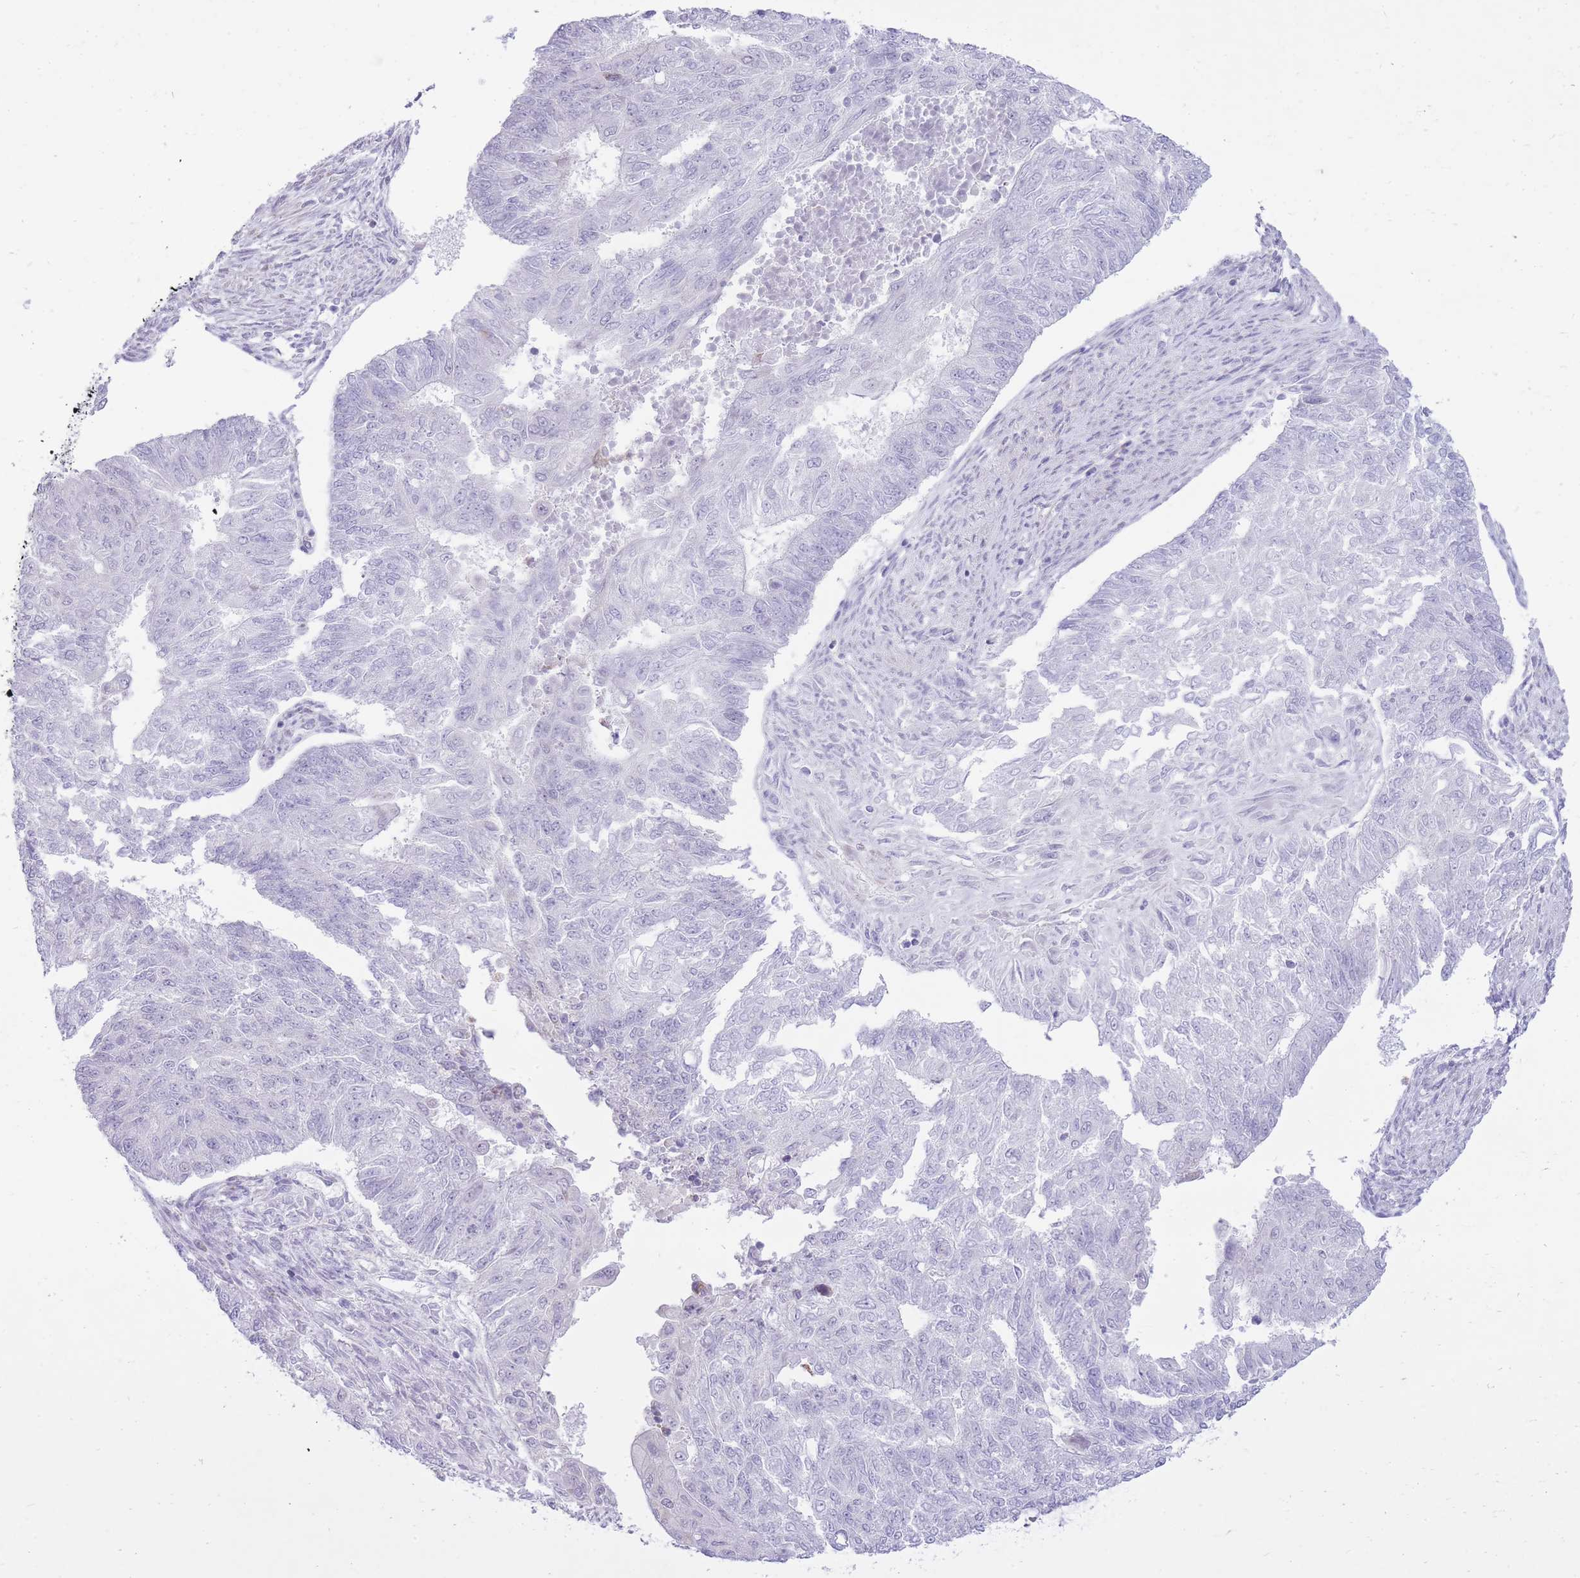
{"staining": {"intensity": "negative", "quantity": "none", "location": "none"}, "tissue": "endometrial cancer", "cell_type": "Tumor cells", "image_type": "cancer", "snomed": [{"axis": "morphology", "description": "Adenocarcinoma, NOS"}, {"axis": "topography", "description": "Endometrium"}], "caption": "Endometrial cancer (adenocarcinoma) stained for a protein using IHC displays no expression tumor cells.", "gene": "DENND2D", "patient": {"sex": "female", "age": 32}}